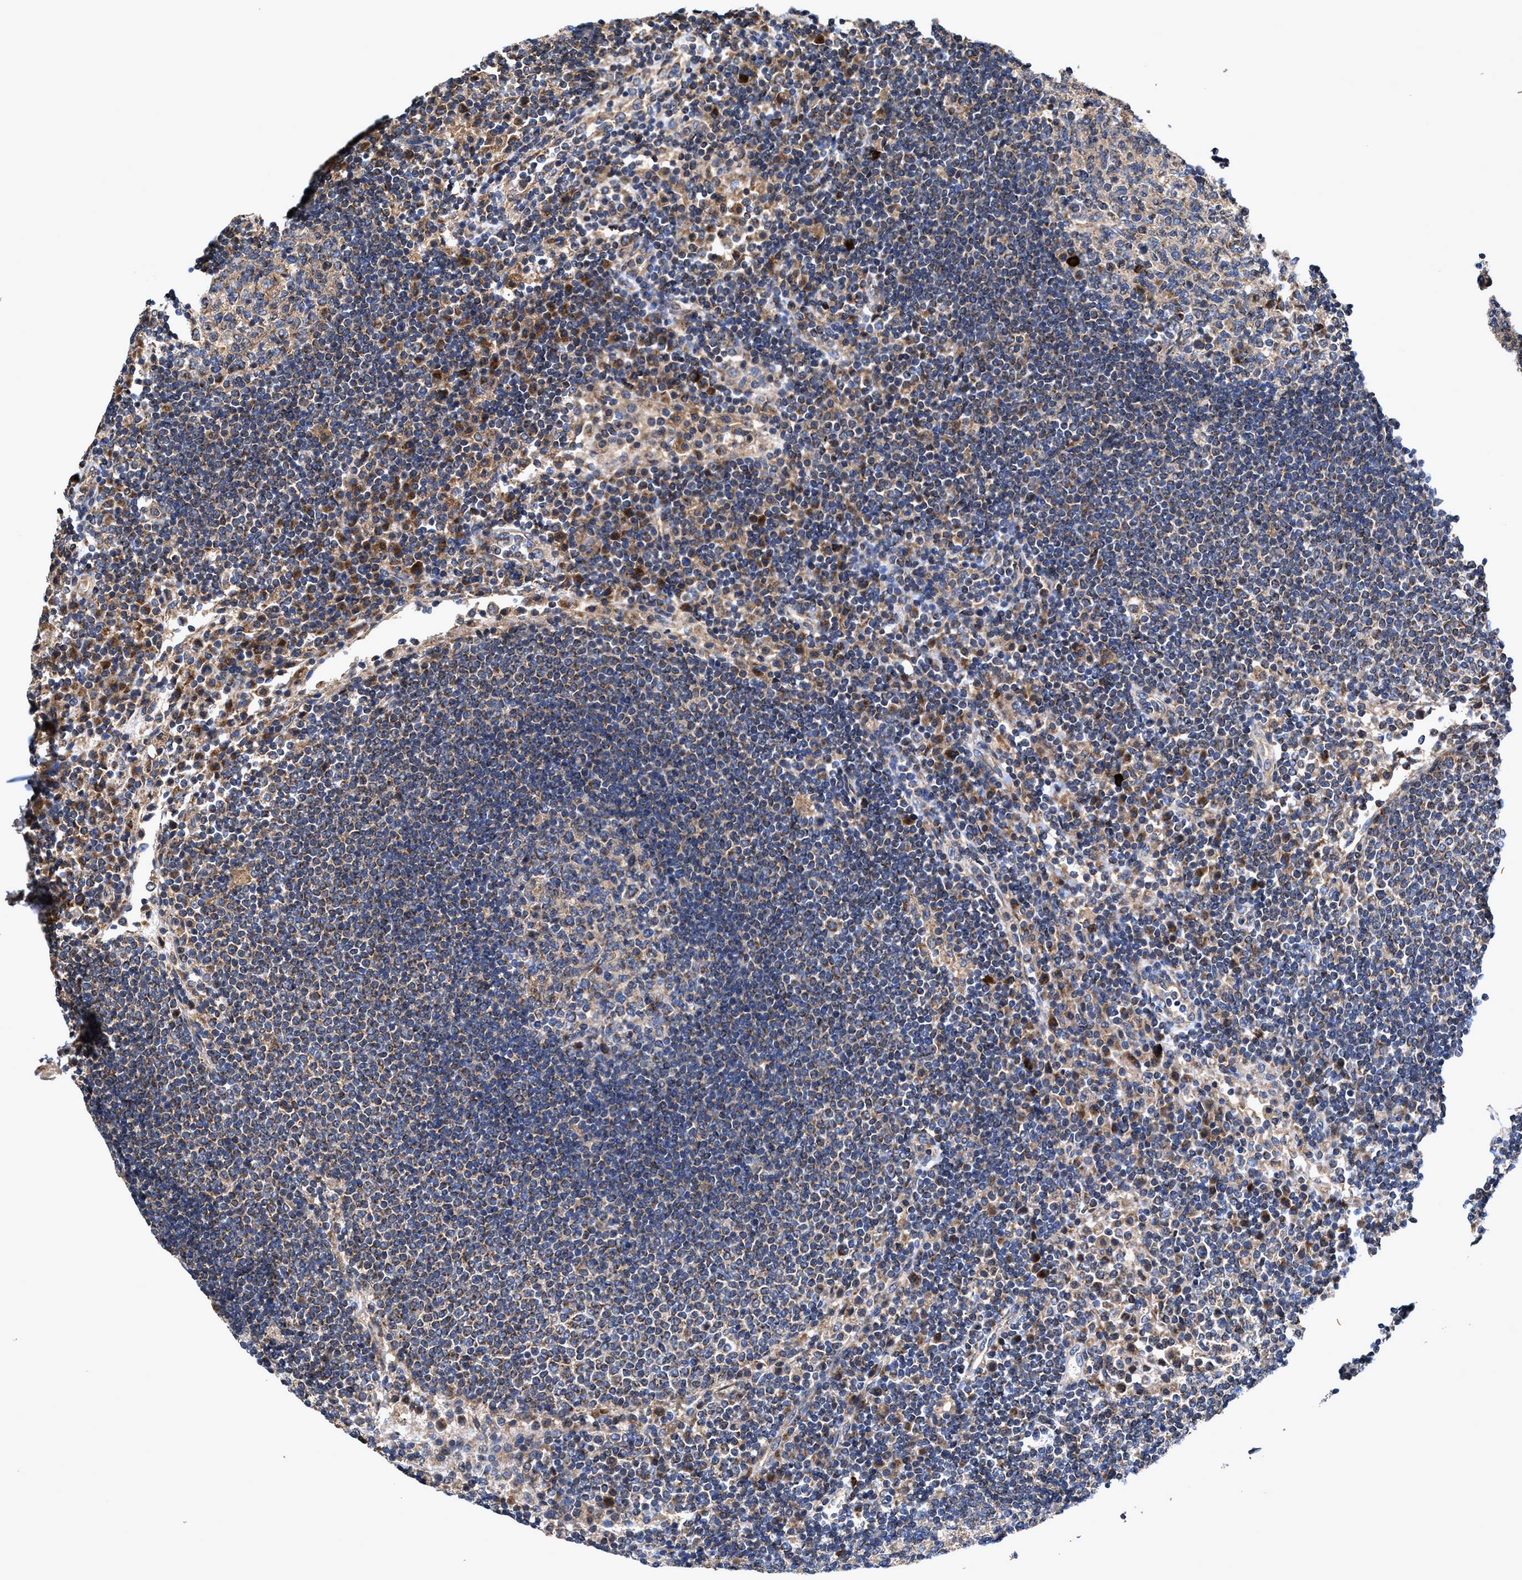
{"staining": {"intensity": "moderate", "quantity": ">75%", "location": "cytoplasmic/membranous"}, "tissue": "lymph node", "cell_type": "Germinal center cells", "image_type": "normal", "snomed": [{"axis": "morphology", "description": "Normal tissue, NOS"}, {"axis": "topography", "description": "Lymph node"}], "caption": "Moderate cytoplasmic/membranous positivity is present in about >75% of germinal center cells in benign lymph node.", "gene": "EFNA4", "patient": {"sex": "female", "age": 53}}